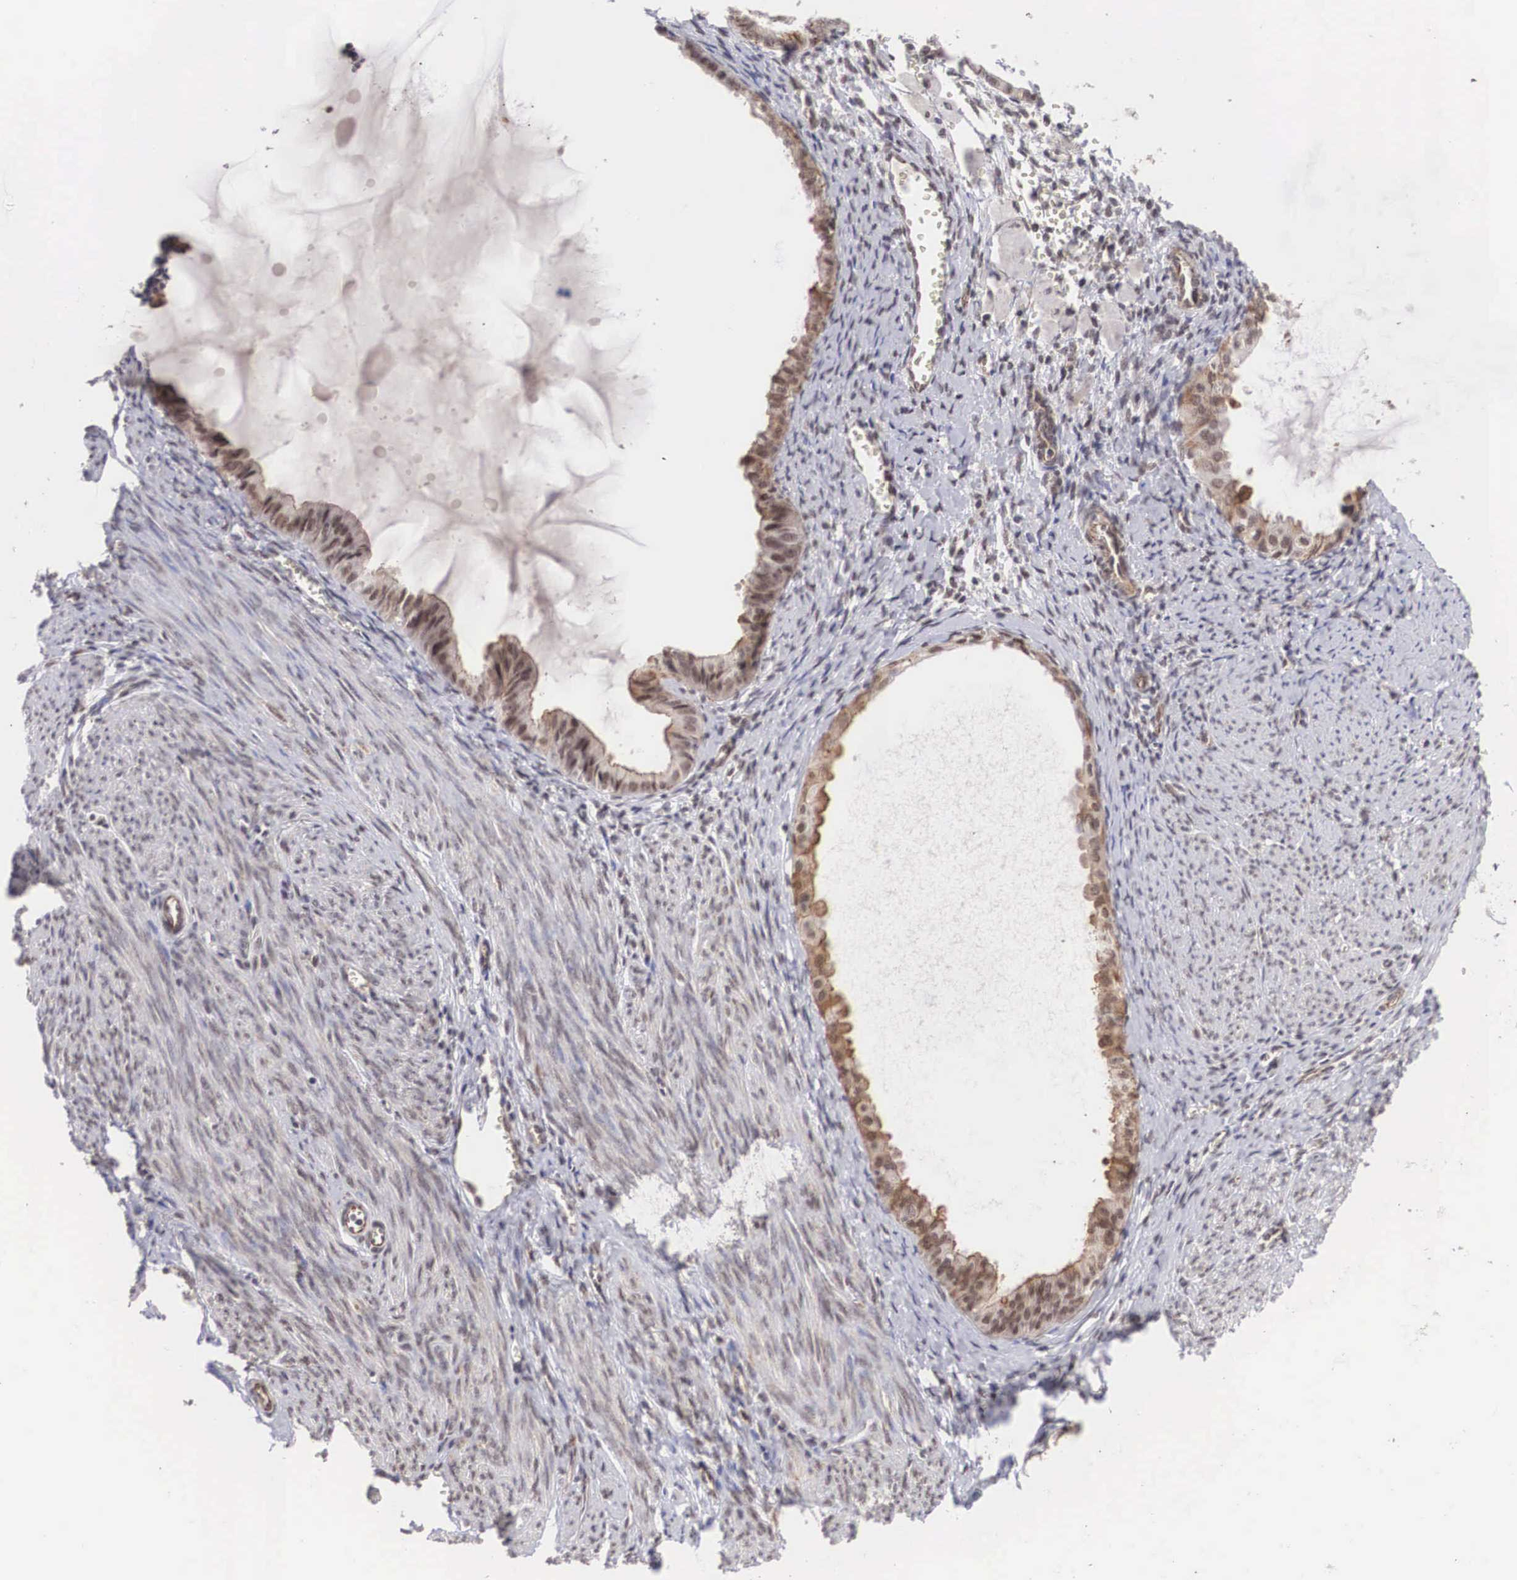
{"staining": {"intensity": "weak", "quantity": ">75%", "location": "nuclear"}, "tissue": "endometrial cancer", "cell_type": "Tumor cells", "image_type": "cancer", "snomed": [{"axis": "morphology", "description": "Adenocarcinoma, NOS"}, {"axis": "topography", "description": "Endometrium"}], "caption": "DAB (3,3'-diaminobenzidine) immunohistochemical staining of endometrial cancer (adenocarcinoma) shows weak nuclear protein positivity in approximately >75% of tumor cells. (DAB IHC with brightfield microscopy, high magnification).", "gene": "MORC2", "patient": {"sex": "female", "age": 75}}